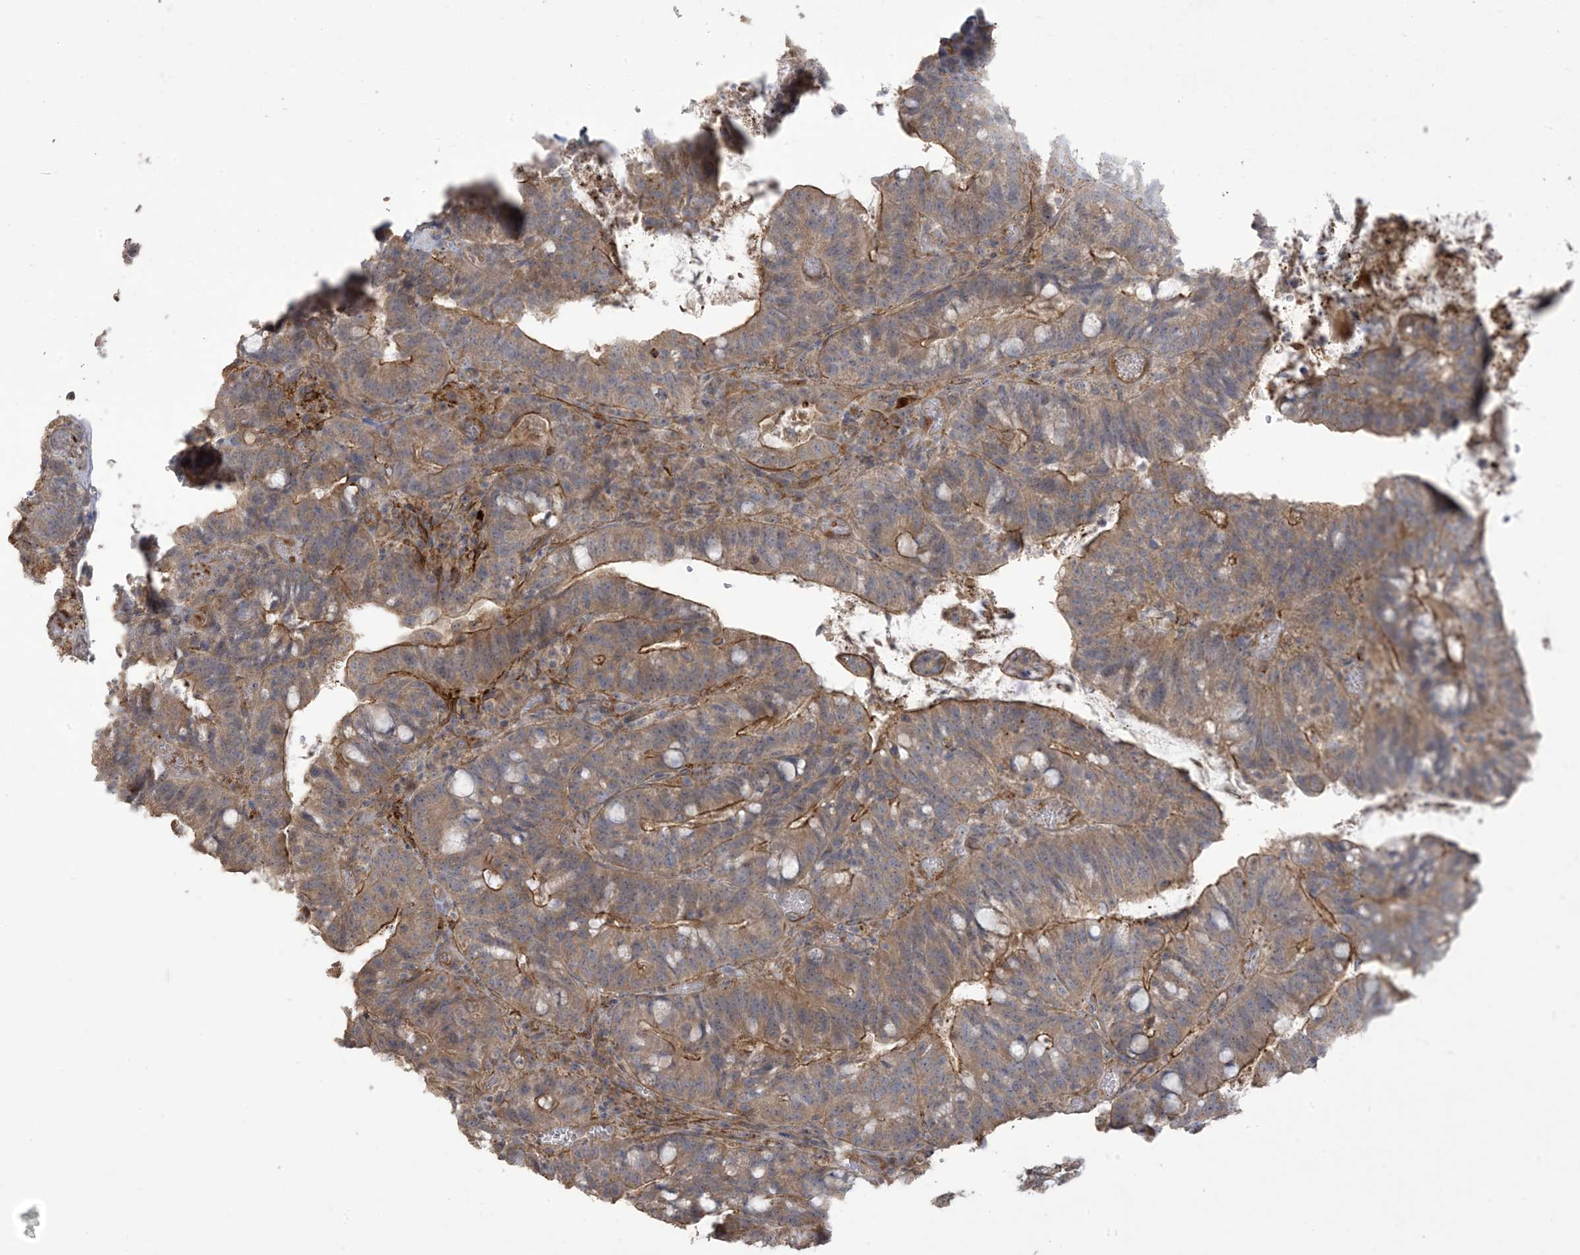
{"staining": {"intensity": "moderate", "quantity": "<25%", "location": "cytoplasmic/membranous"}, "tissue": "colorectal cancer", "cell_type": "Tumor cells", "image_type": "cancer", "snomed": [{"axis": "morphology", "description": "Adenocarcinoma, NOS"}, {"axis": "topography", "description": "Colon"}], "caption": "A brown stain highlights moderate cytoplasmic/membranous positivity of a protein in colorectal cancer tumor cells.", "gene": "KLHL18", "patient": {"sex": "female", "age": 66}}